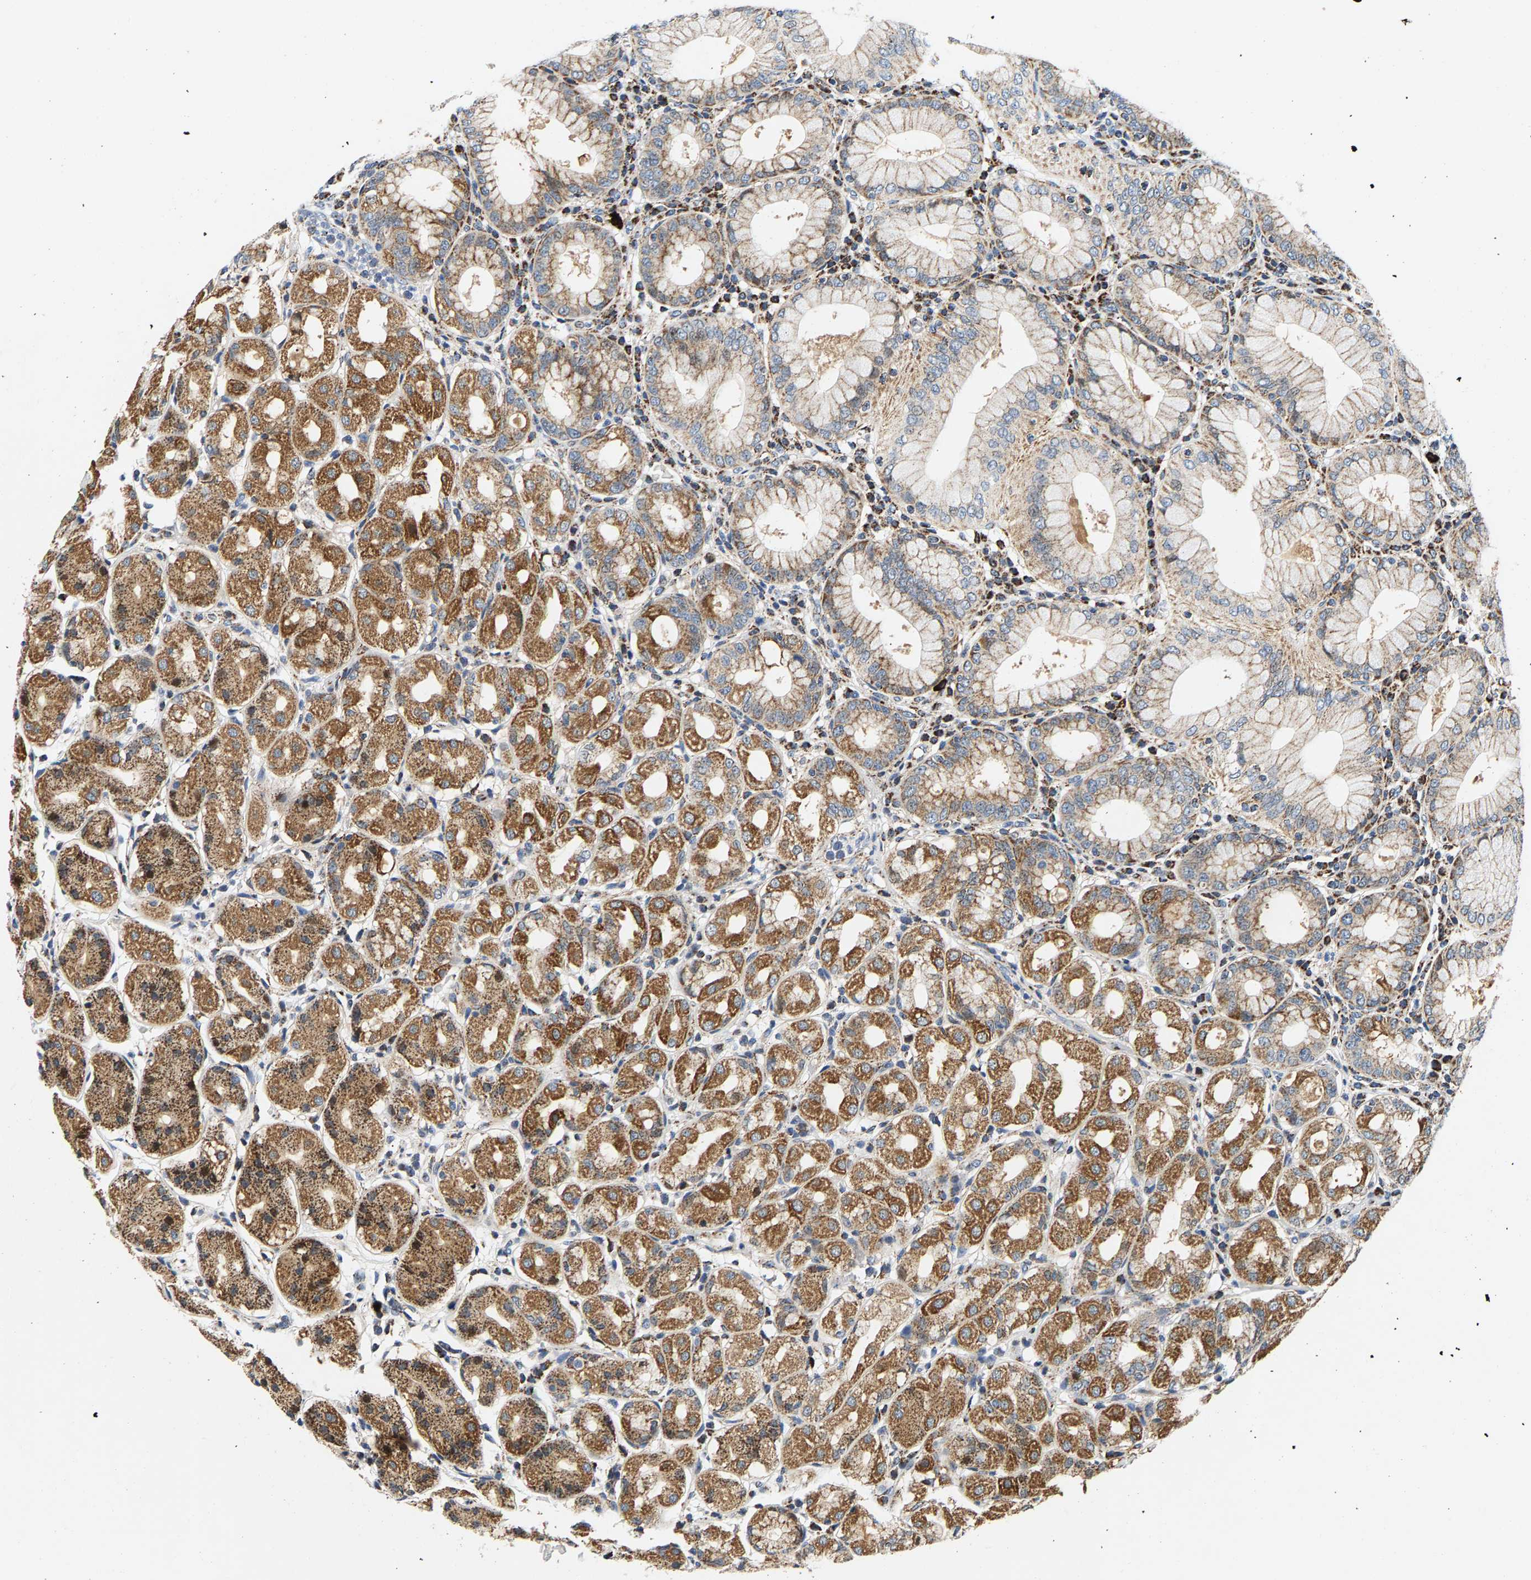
{"staining": {"intensity": "moderate", "quantity": ">75%", "location": "cytoplasmic/membranous"}, "tissue": "stomach", "cell_type": "Glandular cells", "image_type": "normal", "snomed": [{"axis": "morphology", "description": "Normal tissue, NOS"}, {"axis": "topography", "description": "Stomach"}, {"axis": "topography", "description": "Stomach, lower"}], "caption": "Immunohistochemistry (IHC) of benign human stomach reveals medium levels of moderate cytoplasmic/membranous expression in approximately >75% of glandular cells.", "gene": "PDE1A", "patient": {"sex": "female", "age": 56}}